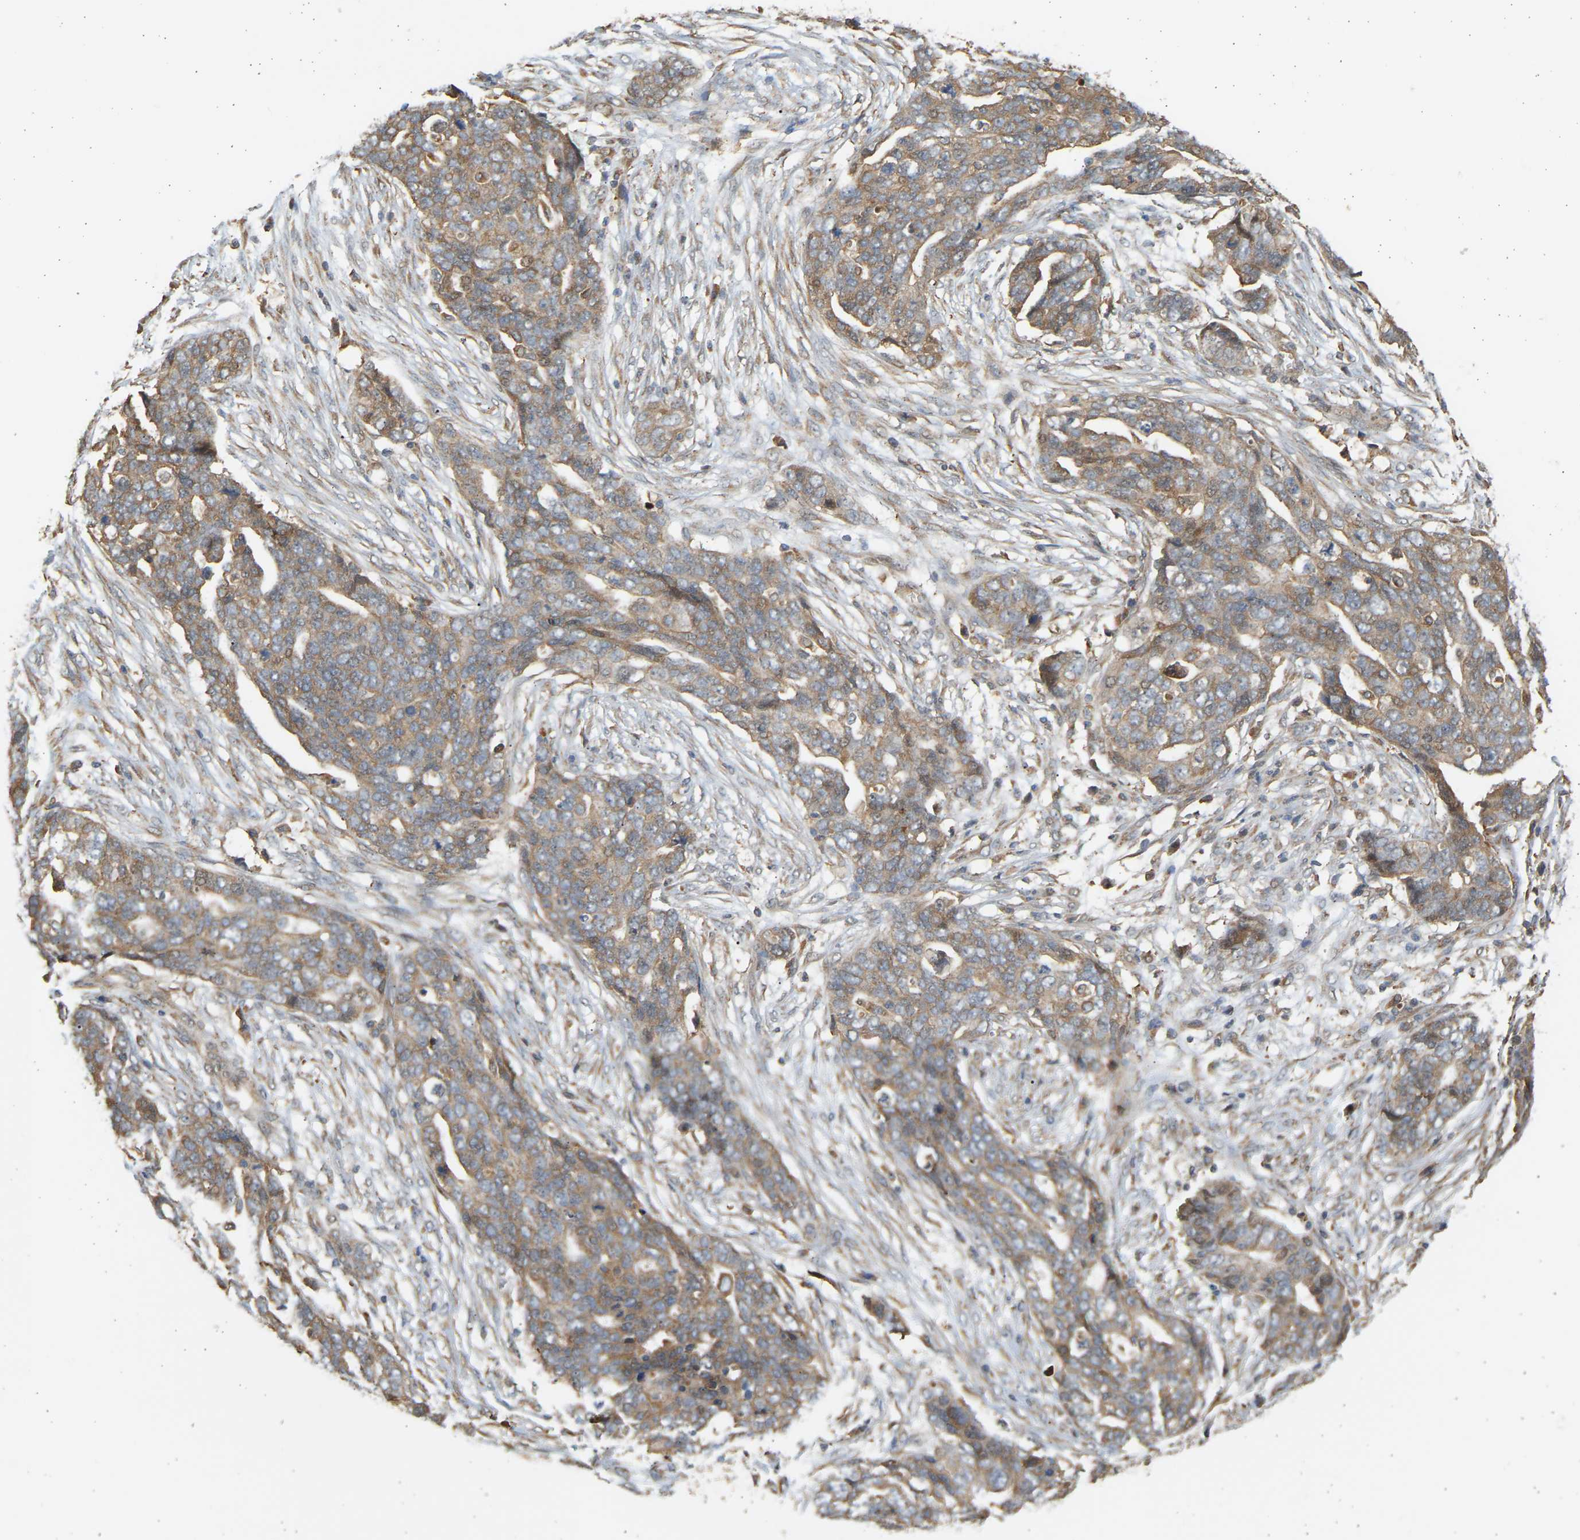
{"staining": {"intensity": "moderate", "quantity": ">75%", "location": "cytoplasmic/membranous"}, "tissue": "ovarian cancer", "cell_type": "Tumor cells", "image_type": "cancer", "snomed": [{"axis": "morphology", "description": "Normal tissue, NOS"}, {"axis": "morphology", "description": "Cystadenocarcinoma, serous, NOS"}, {"axis": "topography", "description": "Fallopian tube"}, {"axis": "topography", "description": "Ovary"}], "caption": "Ovarian serous cystadenocarcinoma stained for a protein (brown) exhibits moderate cytoplasmic/membranous positive positivity in about >75% of tumor cells.", "gene": "B4GALT6", "patient": {"sex": "female", "age": 56}}